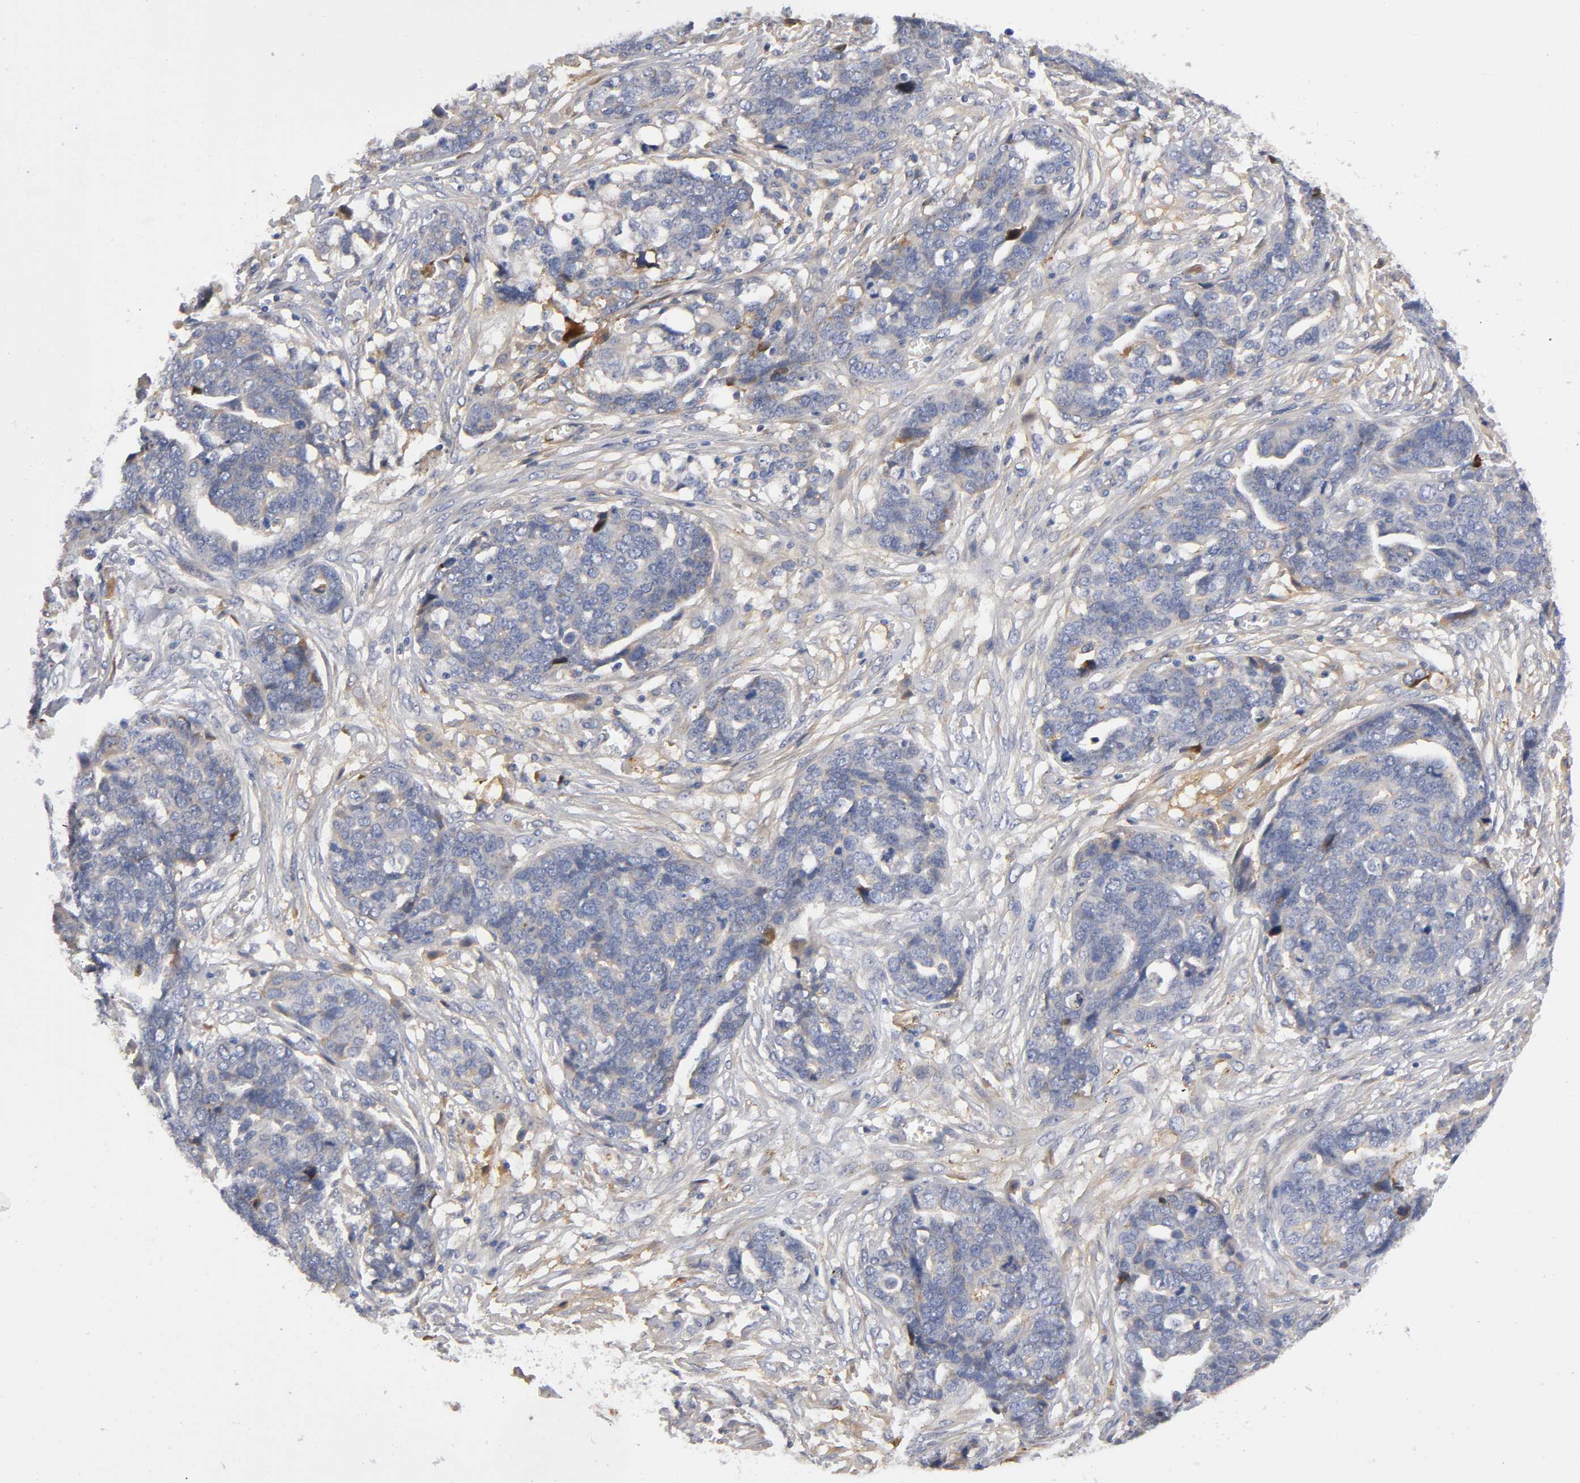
{"staining": {"intensity": "weak", "quantity": "25%-75%", "location": "cytoplasmic/membranous"}, "tissue": "ovarian cancer", "cell_type": "Tumor cells", "image_type": "cancer", "snomed": [{"axis": "morphology", "description": "Normal tissue, NOS"}, {"axis": "morphology", "description": "Cystadenocarcinoma, serous, NOS"}, {"axis": "topography", "description": "Fallopian tube"}, {"axis": "topography", "description": "Ovary"}], "caption": "Ovarian cancer was stained to show a protein in brown. There is low levels of weak cytoplasmic/membranous positivity in about 25%-75% of tumor cells.", "gene": "NOVA1", "patient": {"sex": "female", "age": 56}}